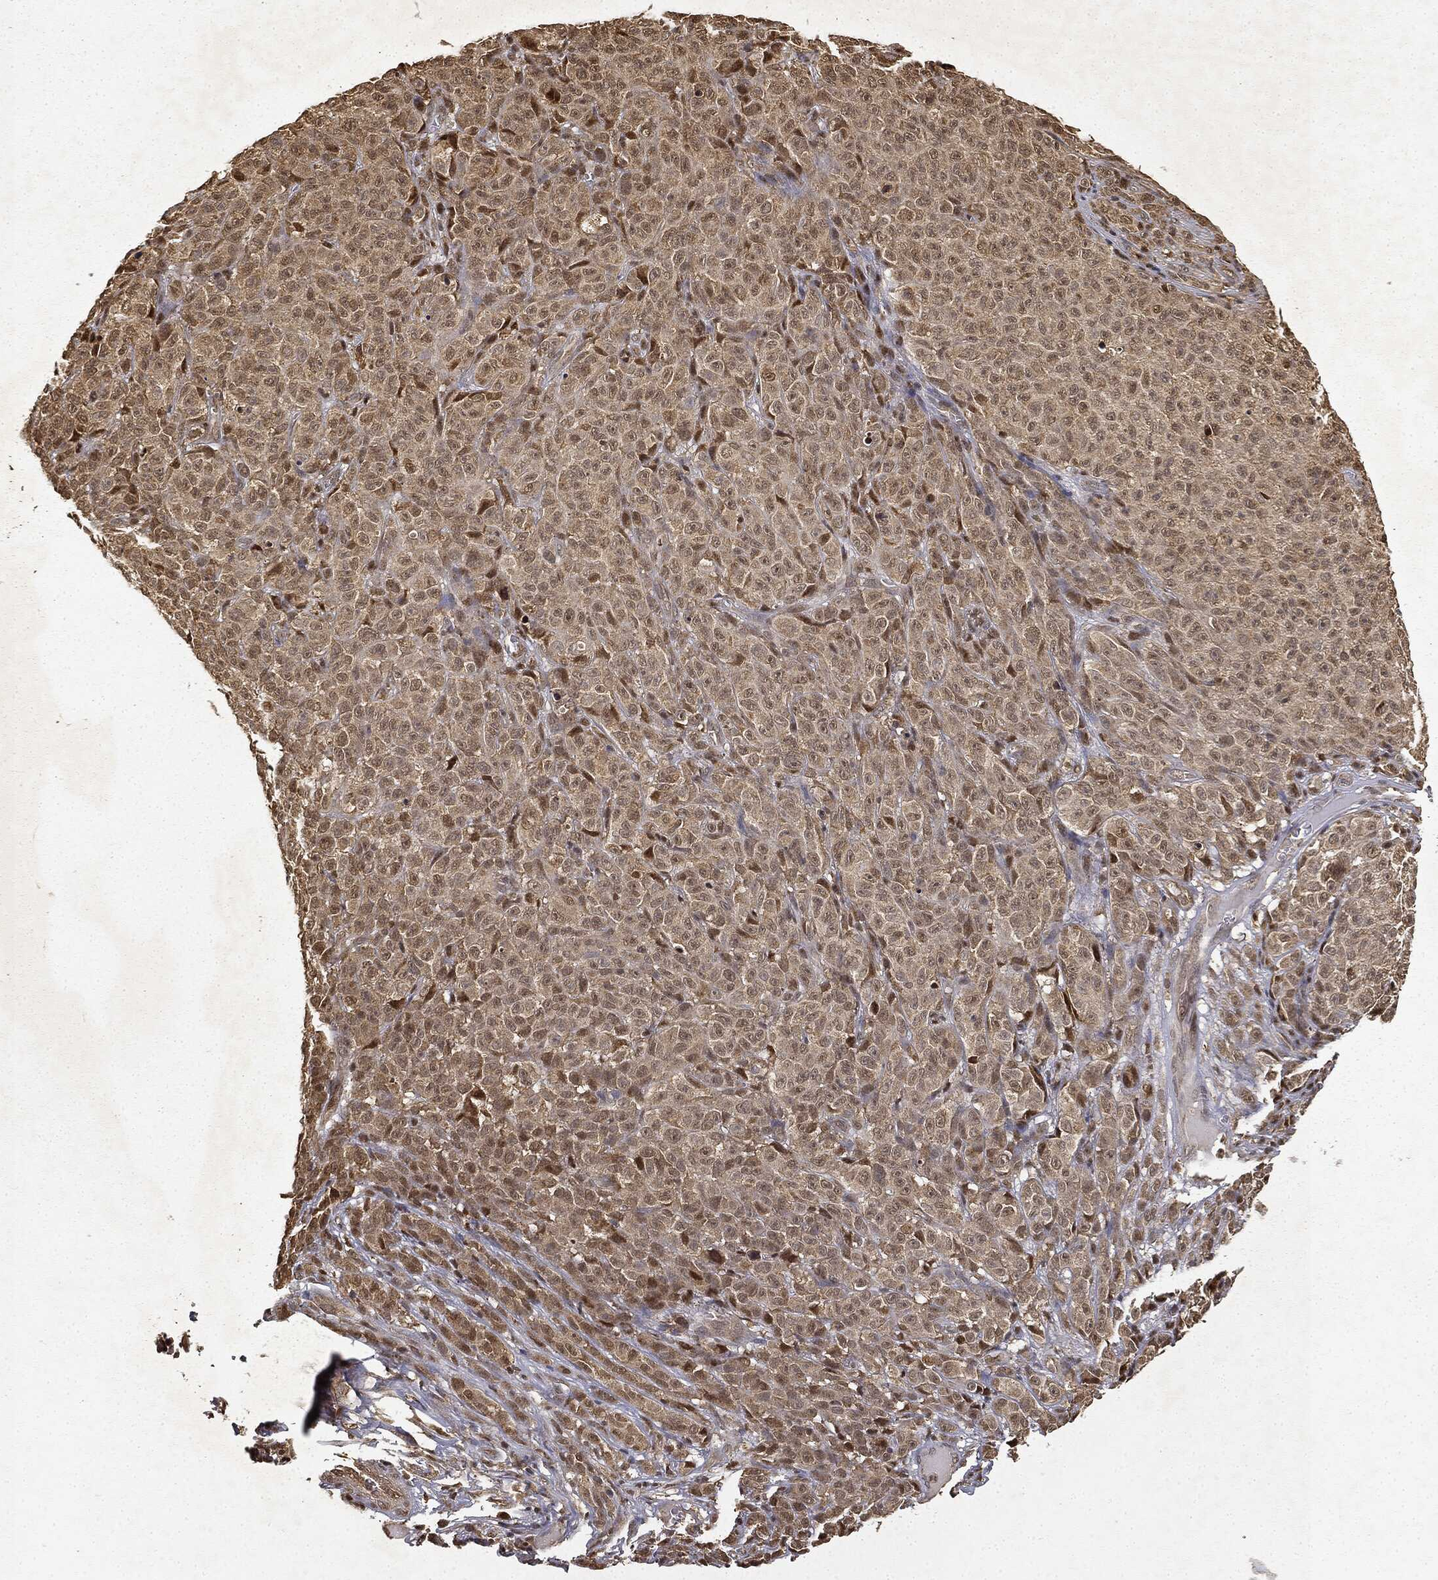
{"staining": {"intensity": "moderate", "quantity": ">75%", "location": "nuclear"}, "tissue": "melanoma", "cell_type": "Tumor cells", "image_type": "cancer", "snomed": [{"axis": "morphology", "description": "Malignant melanoma, NOS"}, {"axis": "topography", "description": "Skin"}], "caption": "About >75% of tumor cells in melanoma display moderate nuclear protein expression as visualized by brown immunohistochemical staining.", "gene": "ZNHIT6", "patient": {"sex": "female", "age": 82}}